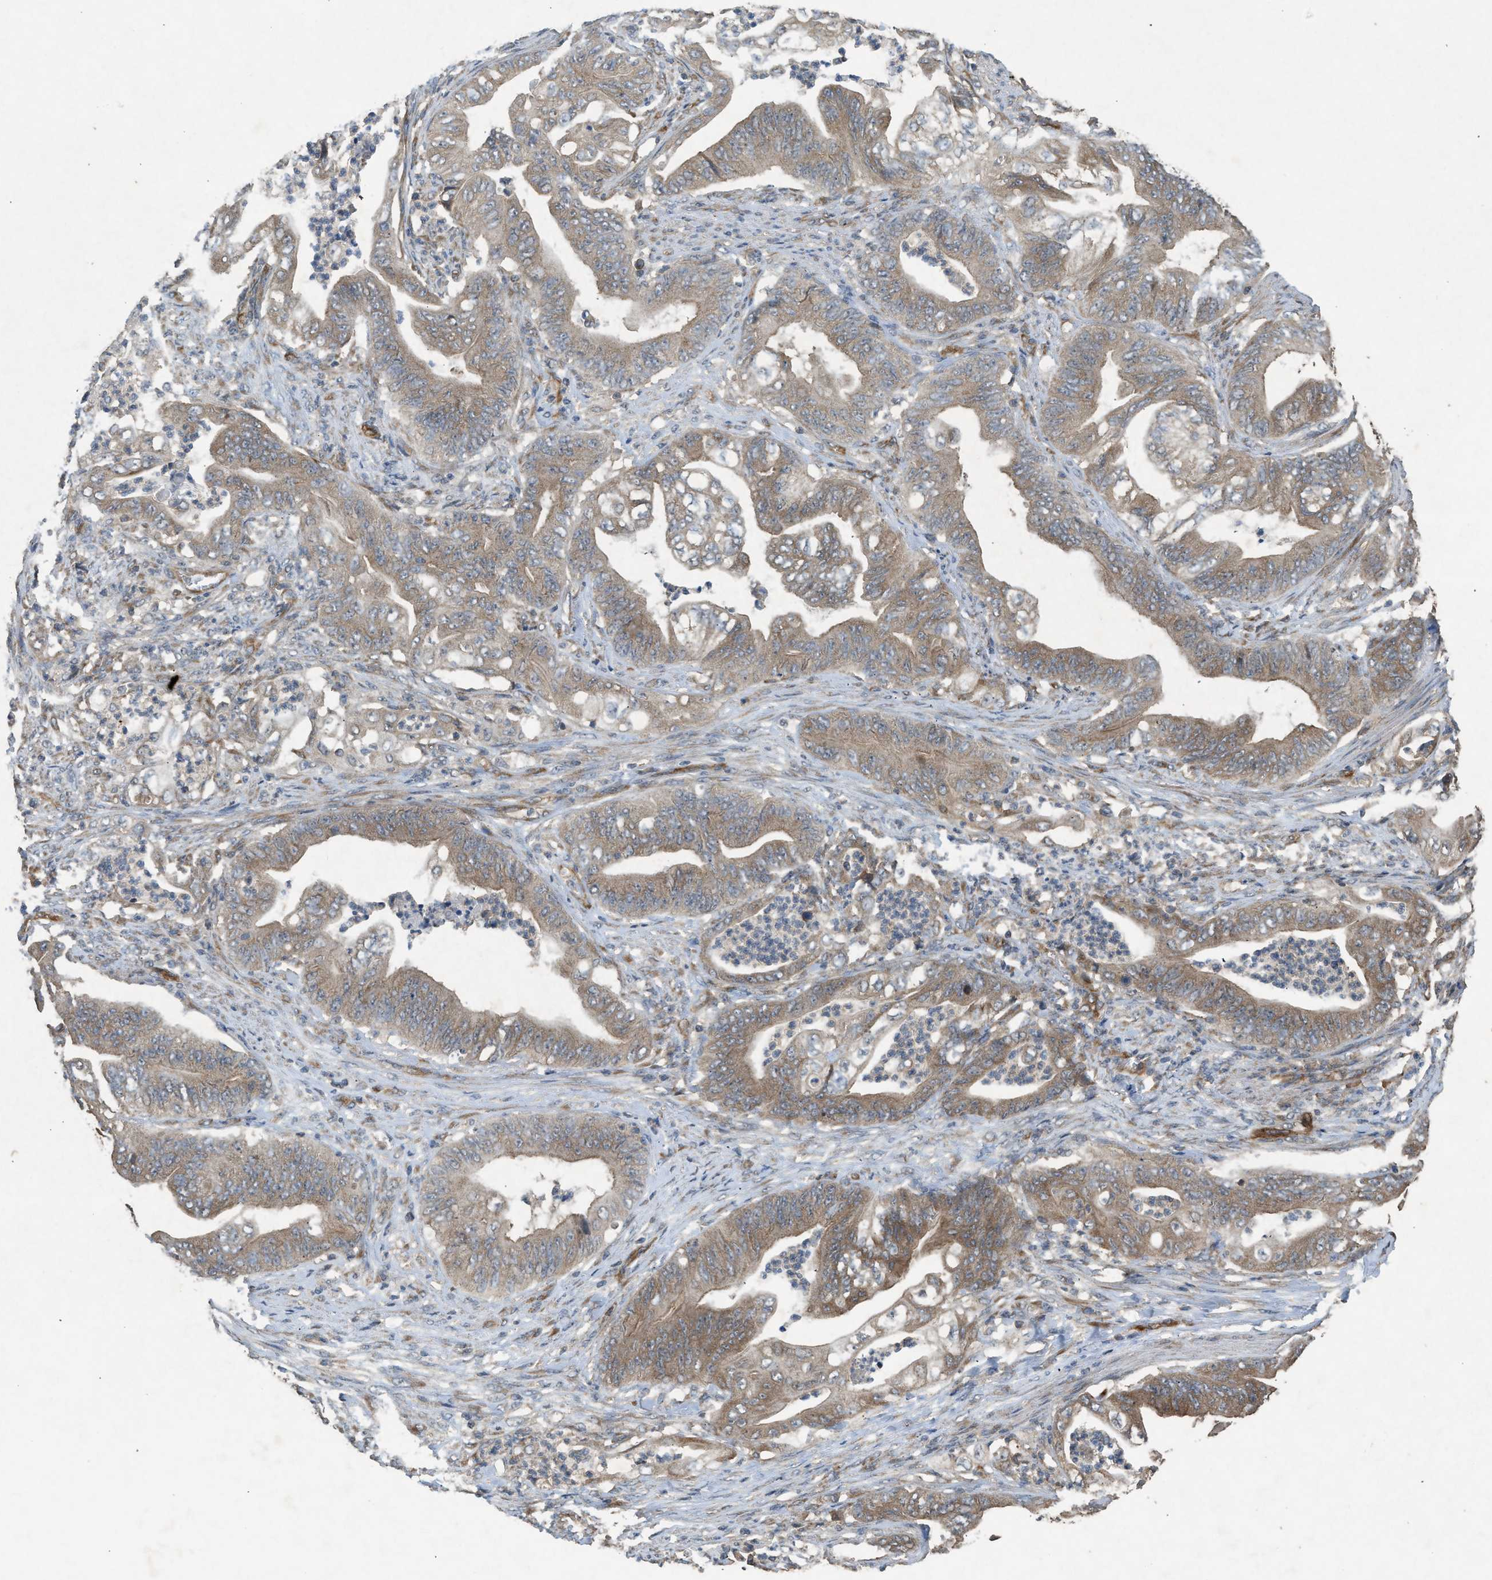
{"staining": {"intensity": "moderate", "quantity": ">75%", "location": "cytoplasmic/membranous"}, "tissue": "stomach cancer", "cell_type": "Tumor cells", "image_type": "cancer", "snomed": [{"axis": "morphology", "description": "Adenocarcinoma, NOS"}, {"axis": "topography", "description": "Stomach"}], "caption": "This is a micrograph of immunohistochemistry staining of stomach cancer, which shows moderate expression in the cytoplasmic/membranous of tumor cells.", "gene": "HIP1R", "patient": {"sex": "female", "age": 73}}